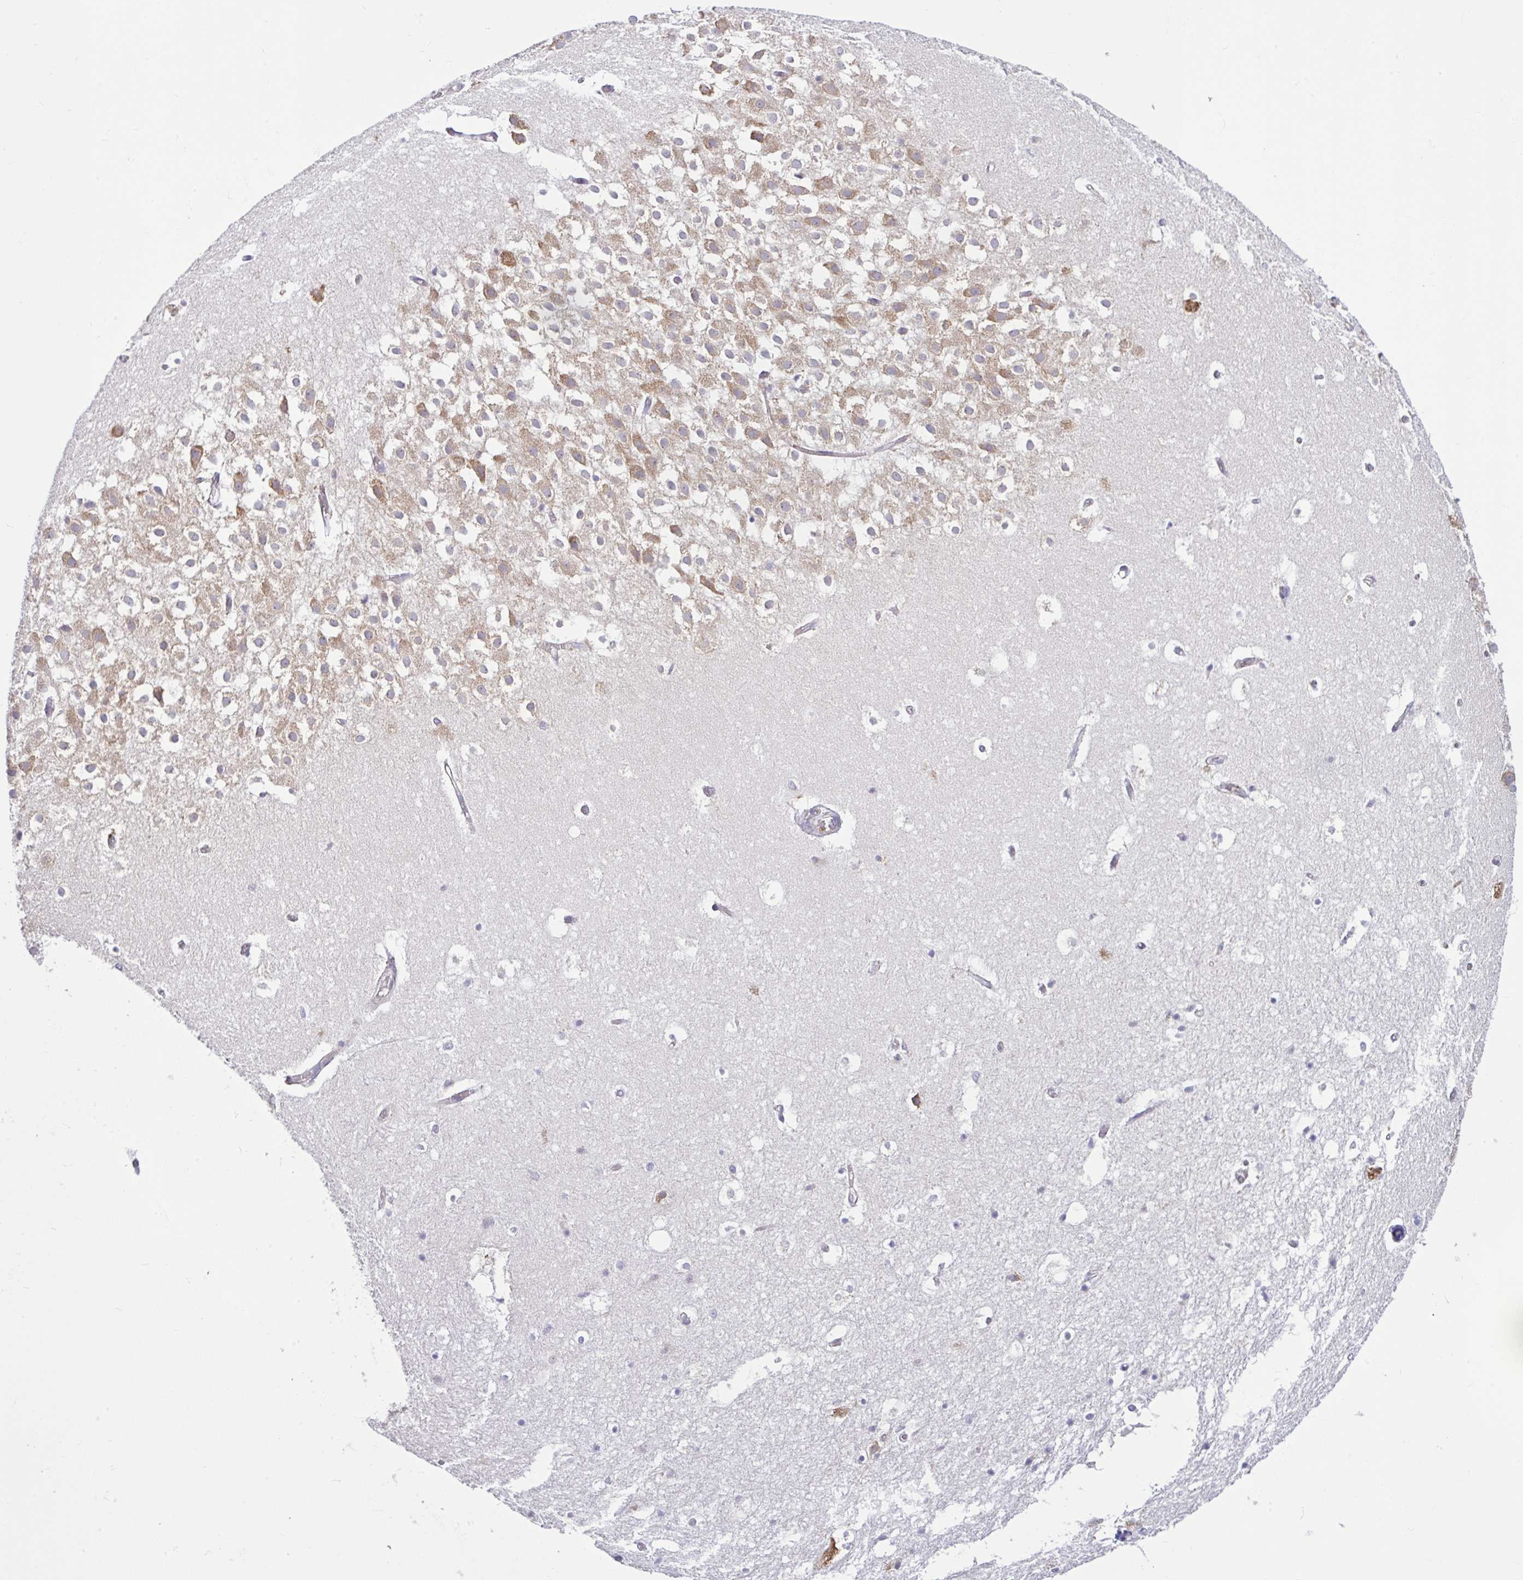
{"staining": {"intensity": "negative", "quantity": "none", "location": "none"}, "tissue": "hippocampus", "cell_type": "Glial cells", "image_type": "normal", "snomed": [{"axis": "morphology", "description": "Normal tissue, NOS"}, {"axis": "topography", "description": "Hippocampus"}], "caption": "Immunohistochemistry of normal hippocampus exhibits no positivity in glial cells. Nuclei are stained in blue.", "gene": "LARS1", "patient": {"sex": "female", "age": 52}}